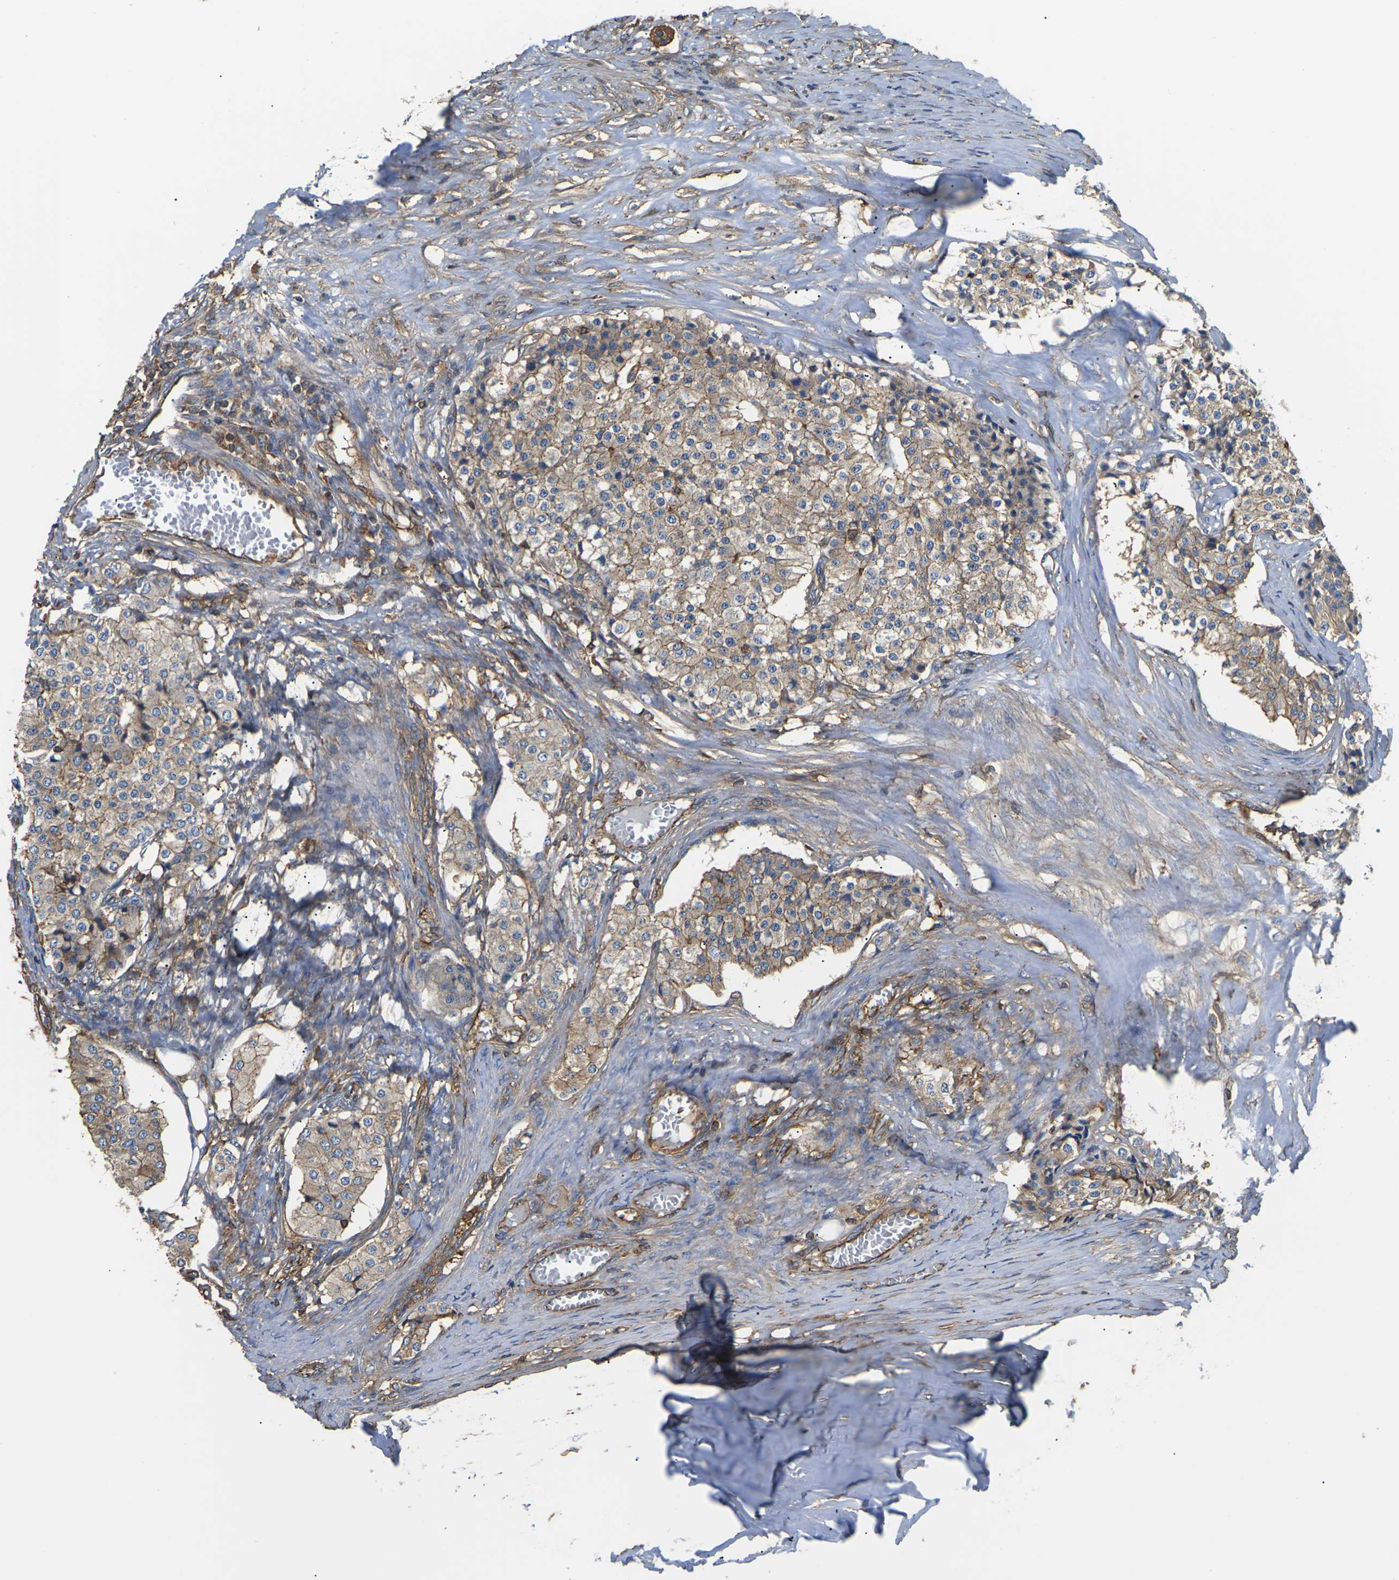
{"staining": {"intensity": "weak", "quantity": ">75%", "location": "cytoplasmic/membranous"}, "tissue": "carcinoid", "cell_type": "Tumor cells", "image_type": "cancer", "snomed": [{"axis": "morphology", "description": "Carcinoid, malignant, NOS"}, {"axis": "topography", "description": "Colon"}], "caption": "The histopathology image shows staining of malignant carcinoid, revealing weak cytoplasmic/membranous protein expression (brown color) within tumor cells. (Brightfield microscopy of DAB IHC at high magnification).", "gene": "IQGAP1", "patient": {"sex": "female", "age": 52}}